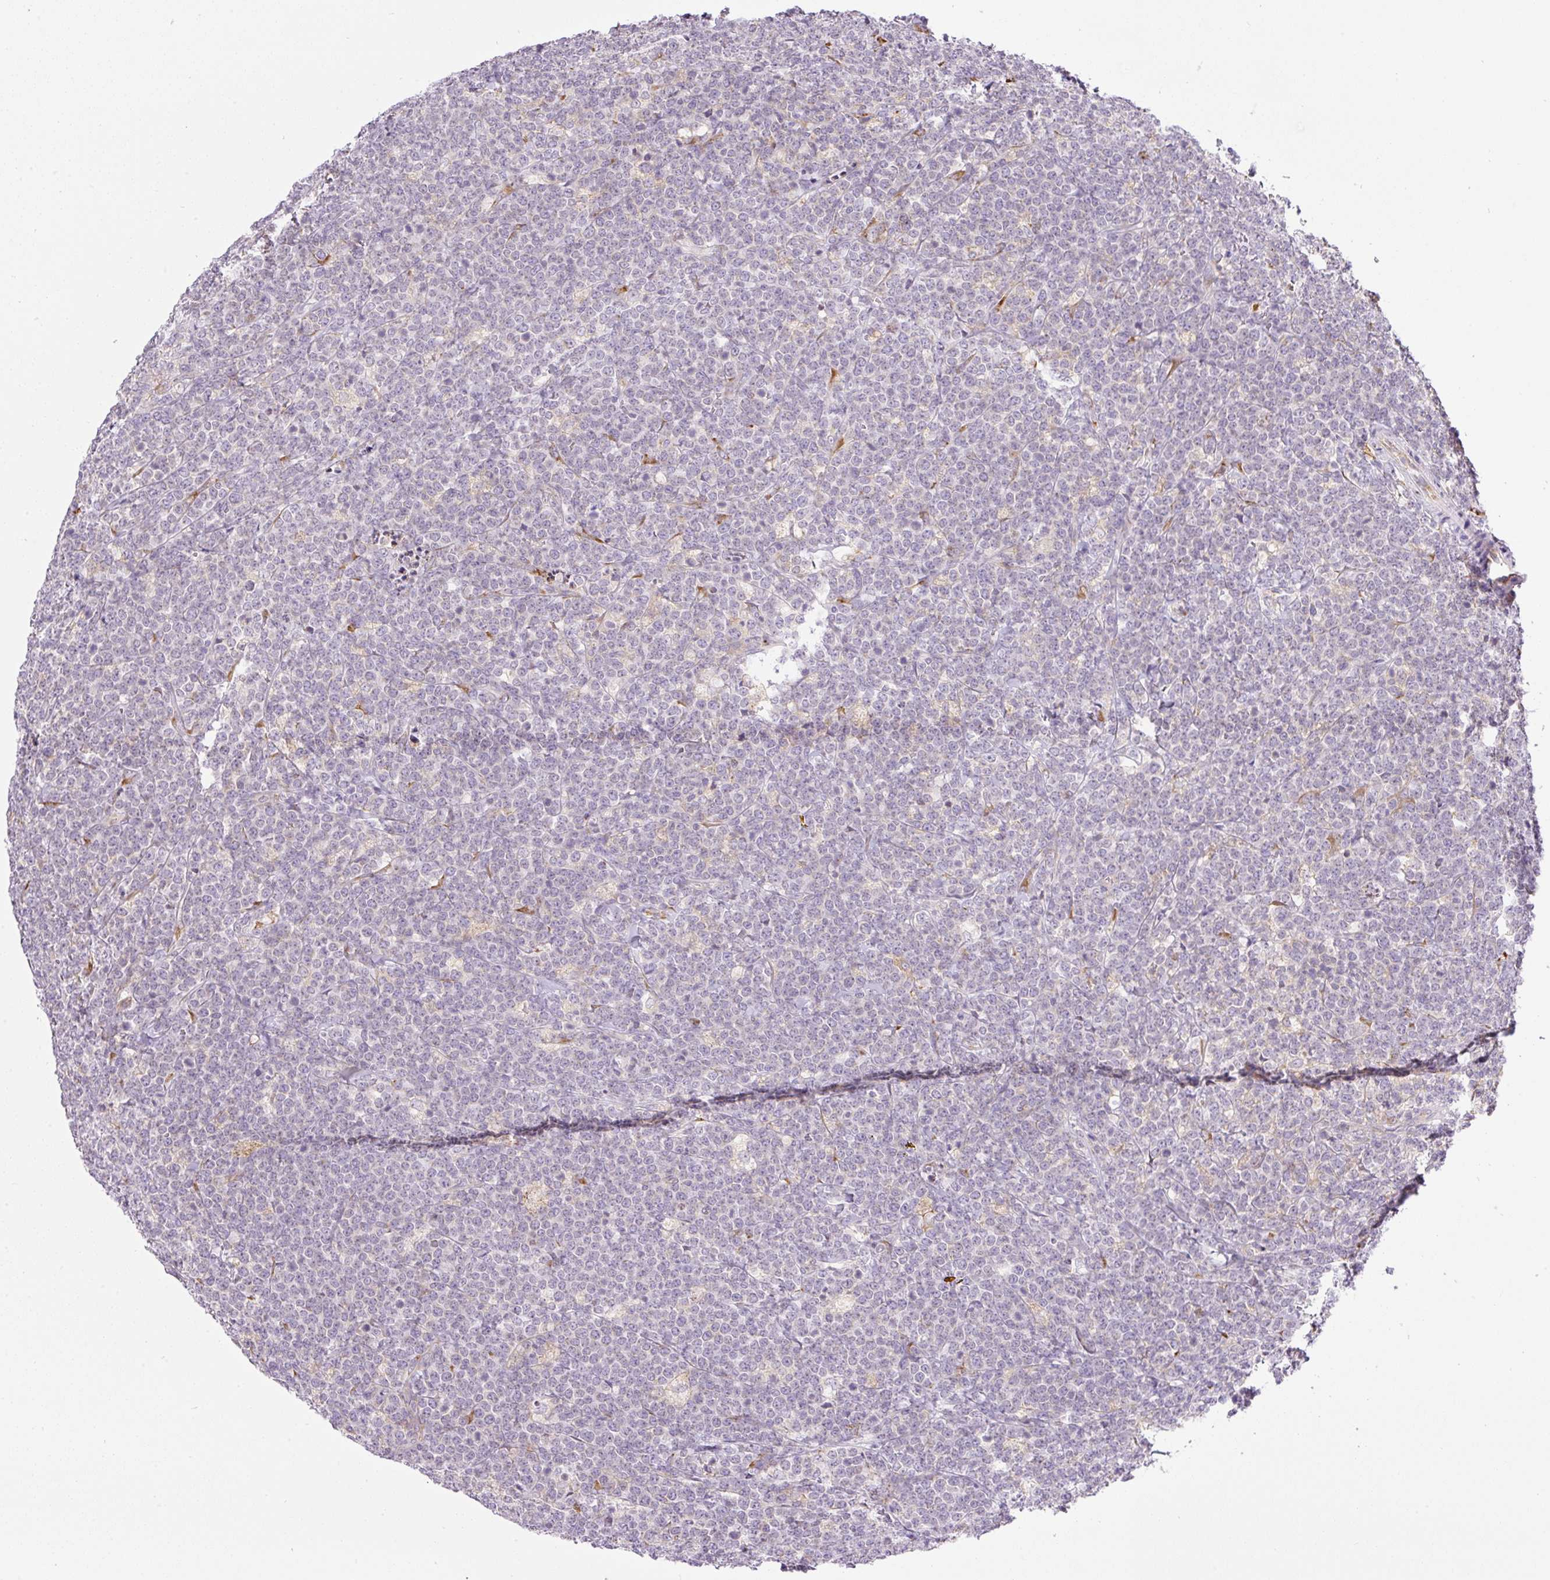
{"staining": {"intensity": "negative", "quantity": "none", "location": "none"}, "tissue": "lymphoma", "cell_type": "Tumor cells", "image_type": "cancer", "snomed": [{"axis": "morphology", "description": "Malignant lymphoma, non-Hodgkin's type, High grade"}, {"axis": "topography", "description": "Small intestine"}, {"axis": "topography", "description": "Colon"}], "caption": "Immunohistochemical staining of human high-grade malignant lymphoma, non-Hodgkin's type reveals no significant expression in tumor cells.", "gene": "POFUT1", "patient": {"sex": "male", "age": 8}}